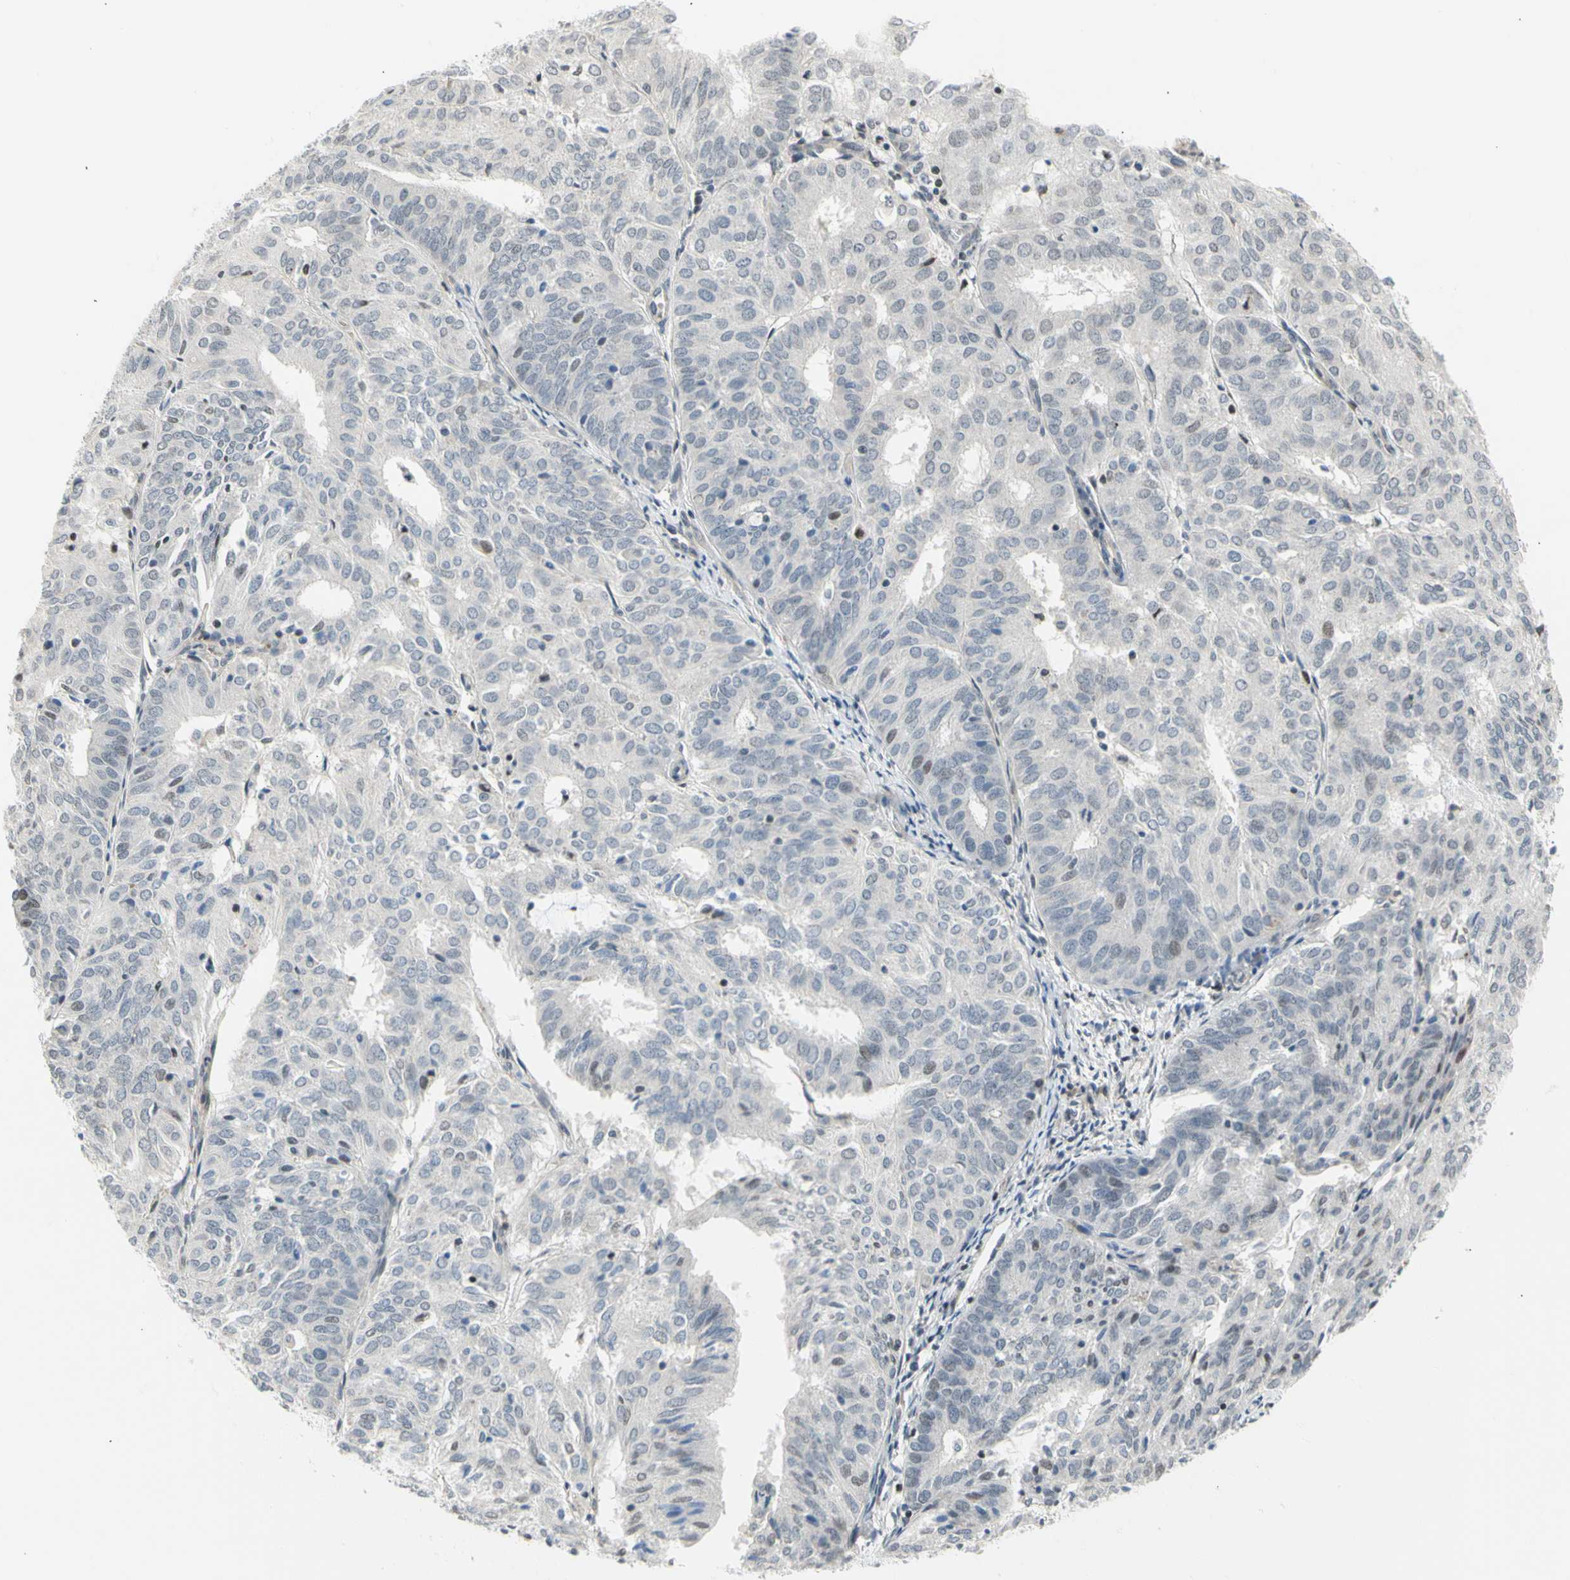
{"staining": {"intensity": "weak", "quantity": "<25%", "location": "nuclear"}, "tissue": "endometrial cancer", "cell_type": "Tumor cells", "image_type": "cancer", "snomed": [{"axis": "morphology", "description": "Adenocarcinoma, NOS"}, {"axis": "topography", "description": "Uterus"}], "caption": "Endometrial cancer (adenocarcinoma) stained for a protein using immunohistochemistry reveals no expression tumor cells.", "gene": "IMPG2", "patient": {"sex": "female", "age": 60}}